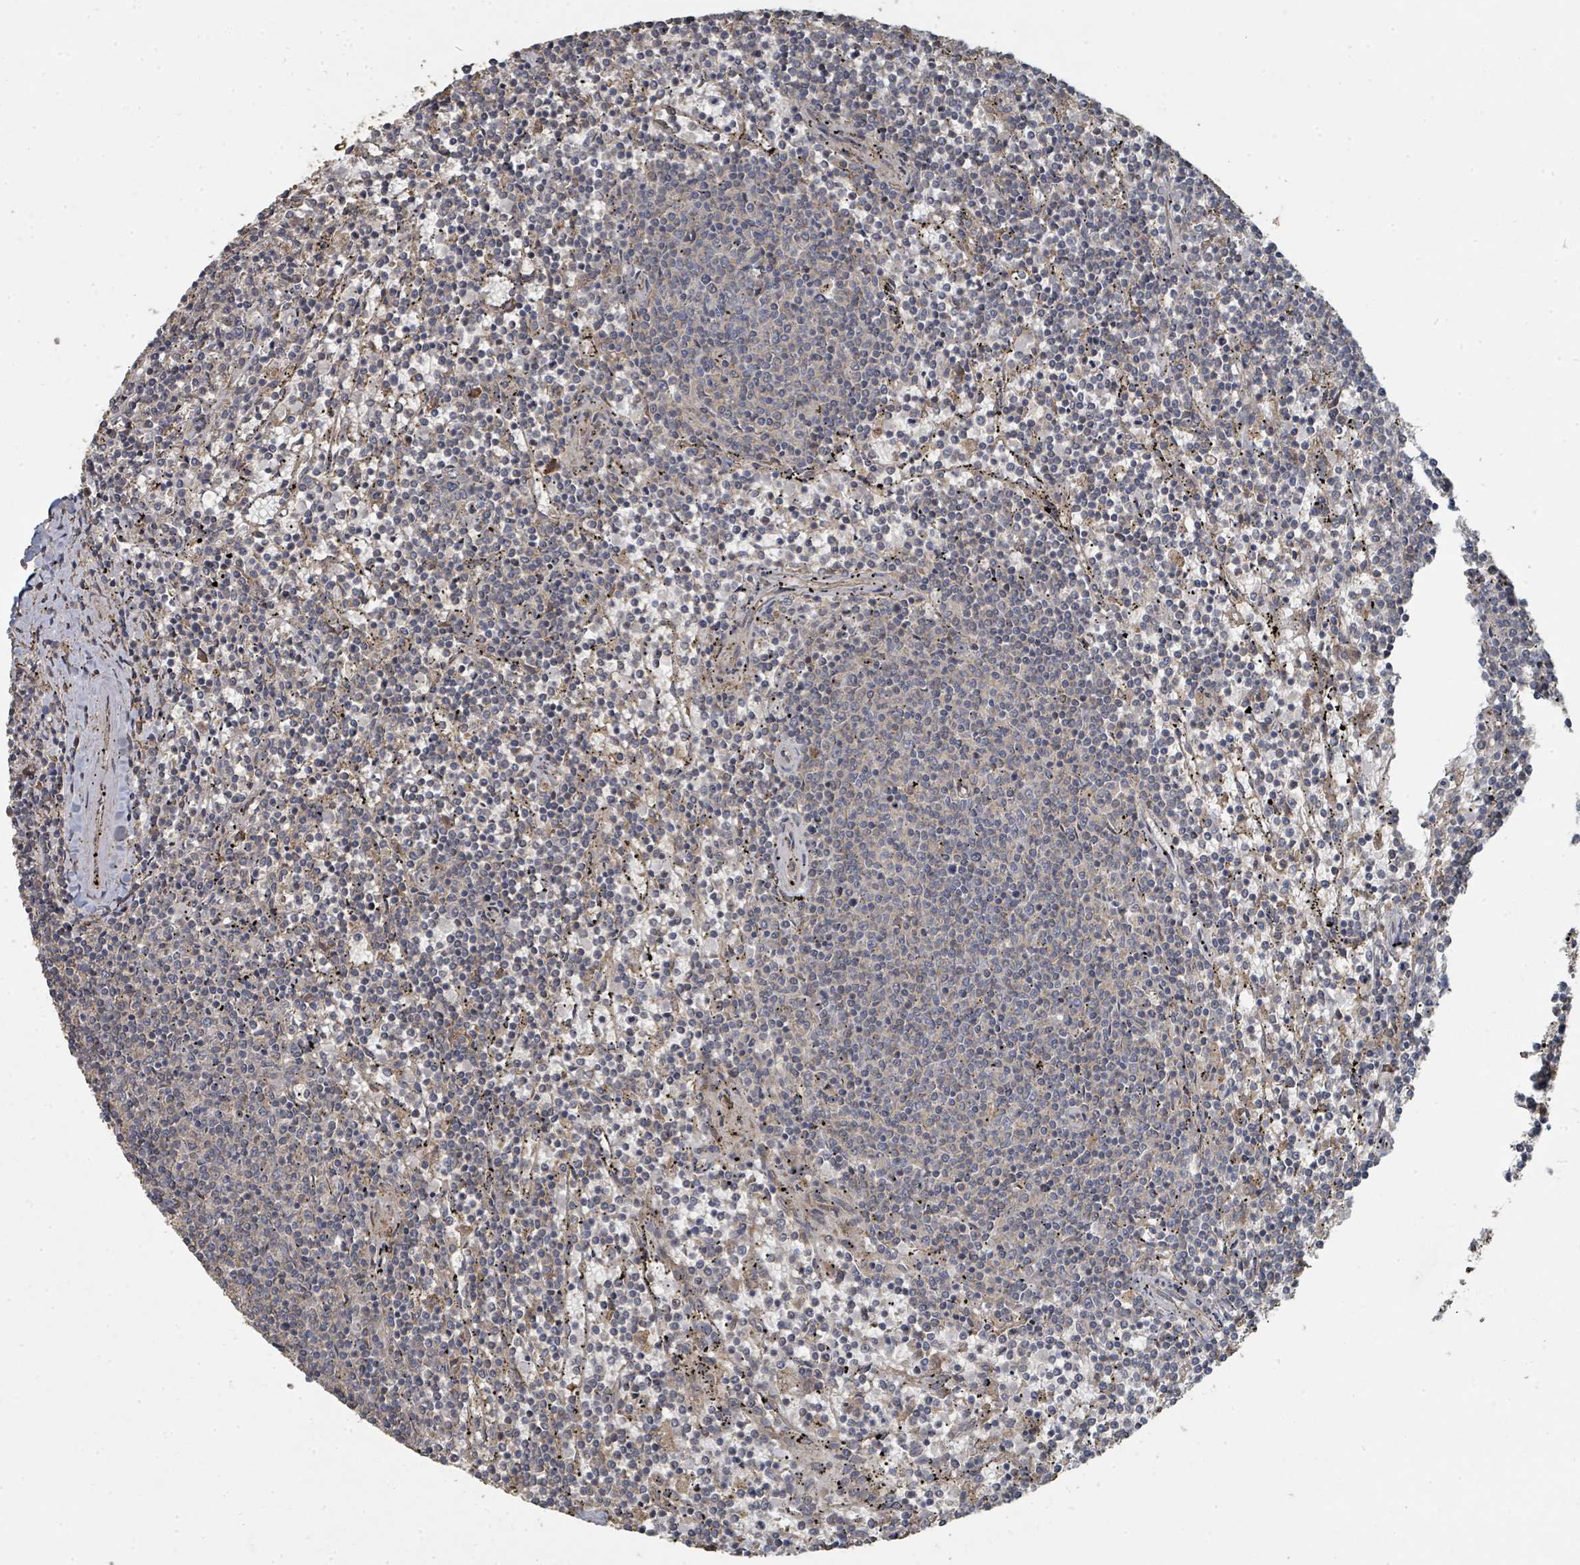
{"staining": {"intensity": "negative", "quantity": "none", "location": "none"}, "tissue": "lymphoma", "cell_type": "Tumor cells", "image_type": "cancer", "snomed": [{"axis": "morphology", "description": "Malignant lymphoma, non-Hodgkin's type, Low grade"}, {"axis": "topography", "description": "Spleen"}], "caption": "Image shows no significant protein positivity in tumor cells of low-grade malignant lymphoma, non-Hodgkin's type.", "gene": "WDFY1", "patient": {"sex": "female", "age": 50}}